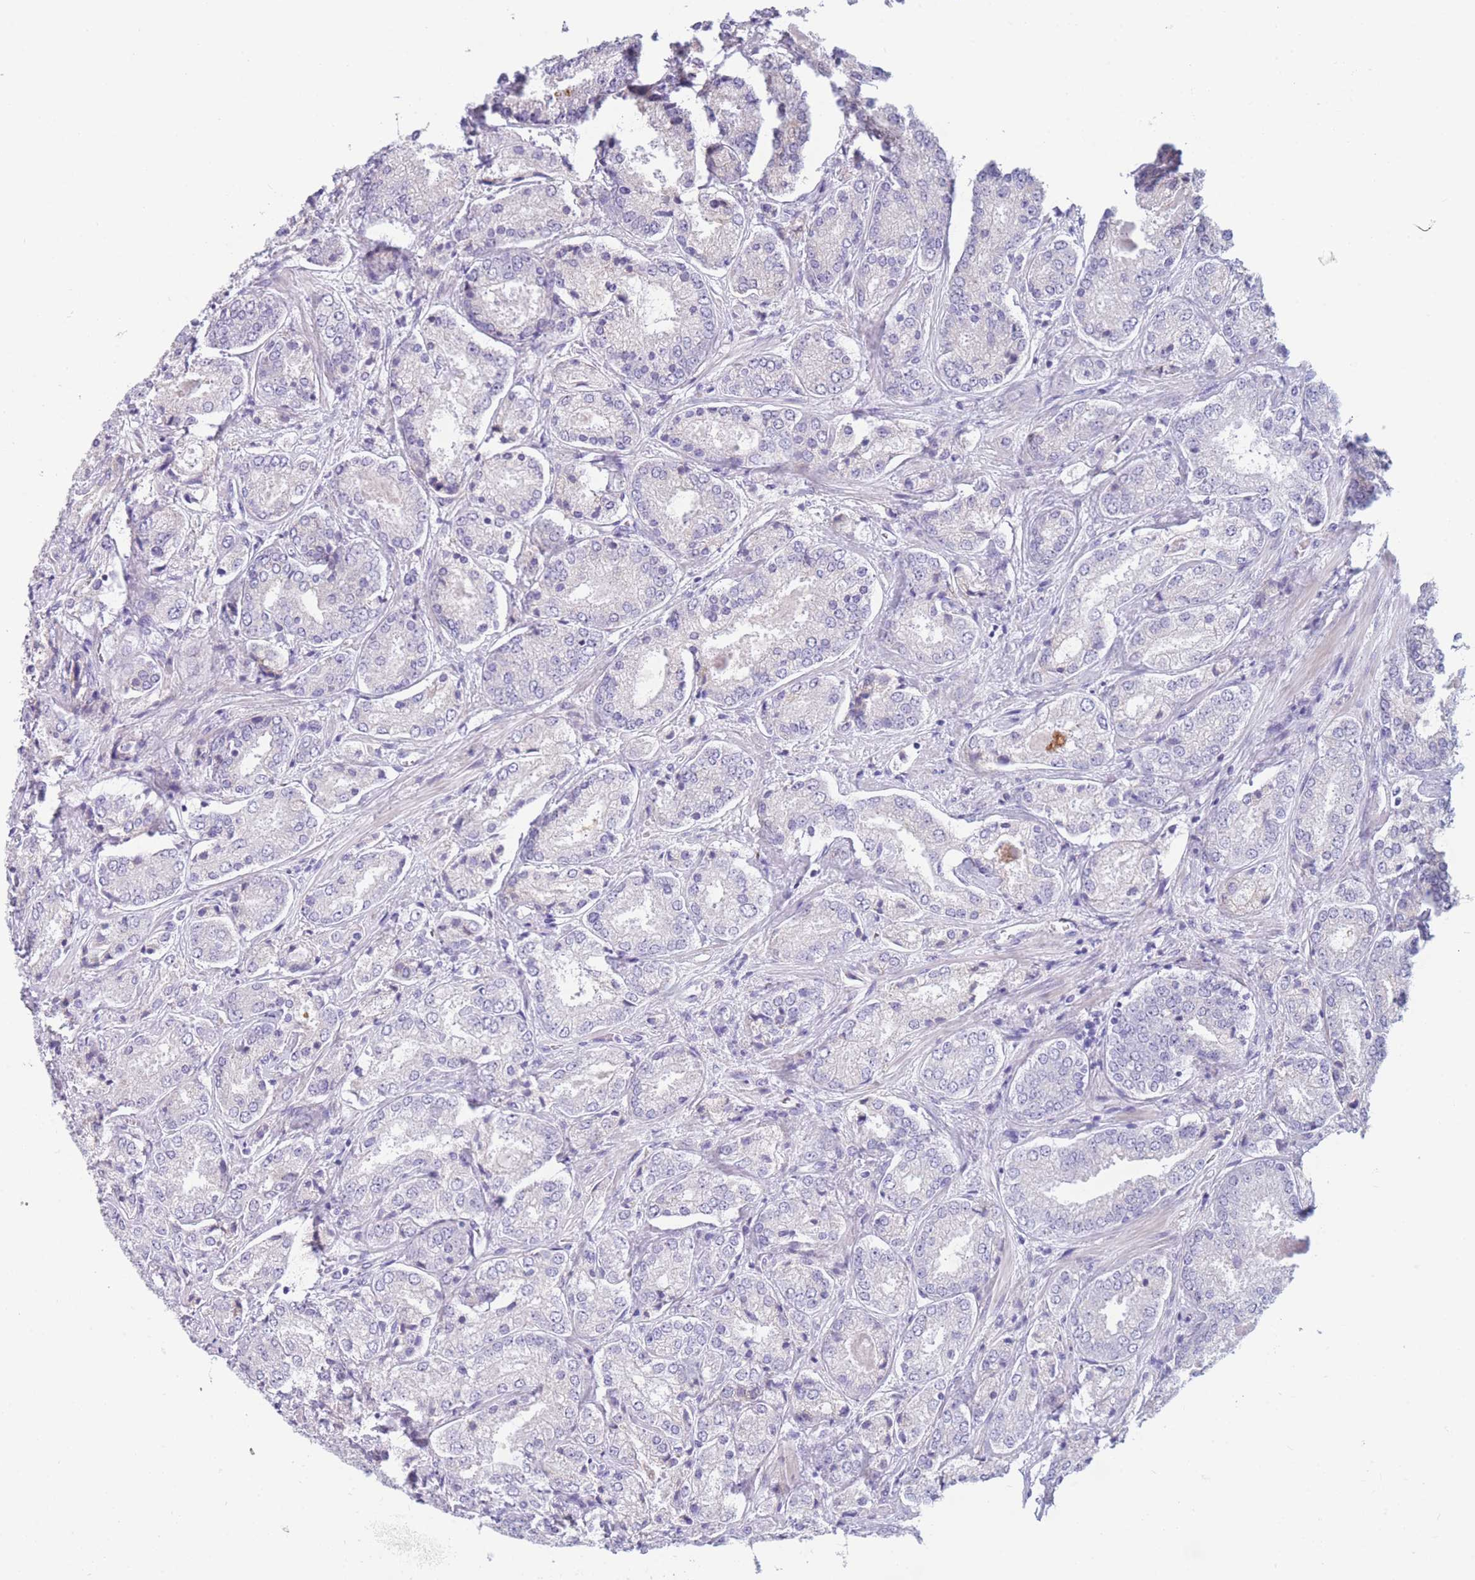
{"staining": {"intensity": "negative", "quantity": "none", "location": "none"}, "tissue": "prostate cancer", "cell_type": "Tumor cells", "image_type": "cancer", "snomed": [{"axis": "morphology", "description": "Adenocarcinoma, High grade"}, {"axis": "topography", "description": "Prostate"}], "caption": "IHC micrograph of high-grade adenocarcinoma (prostate) stained for a protein (brown), which displays no positivity in tumor cells. Nuclei are stained in blue.", "gene": "COL27A1", "patient": {"sex": "male", "age": 63}}